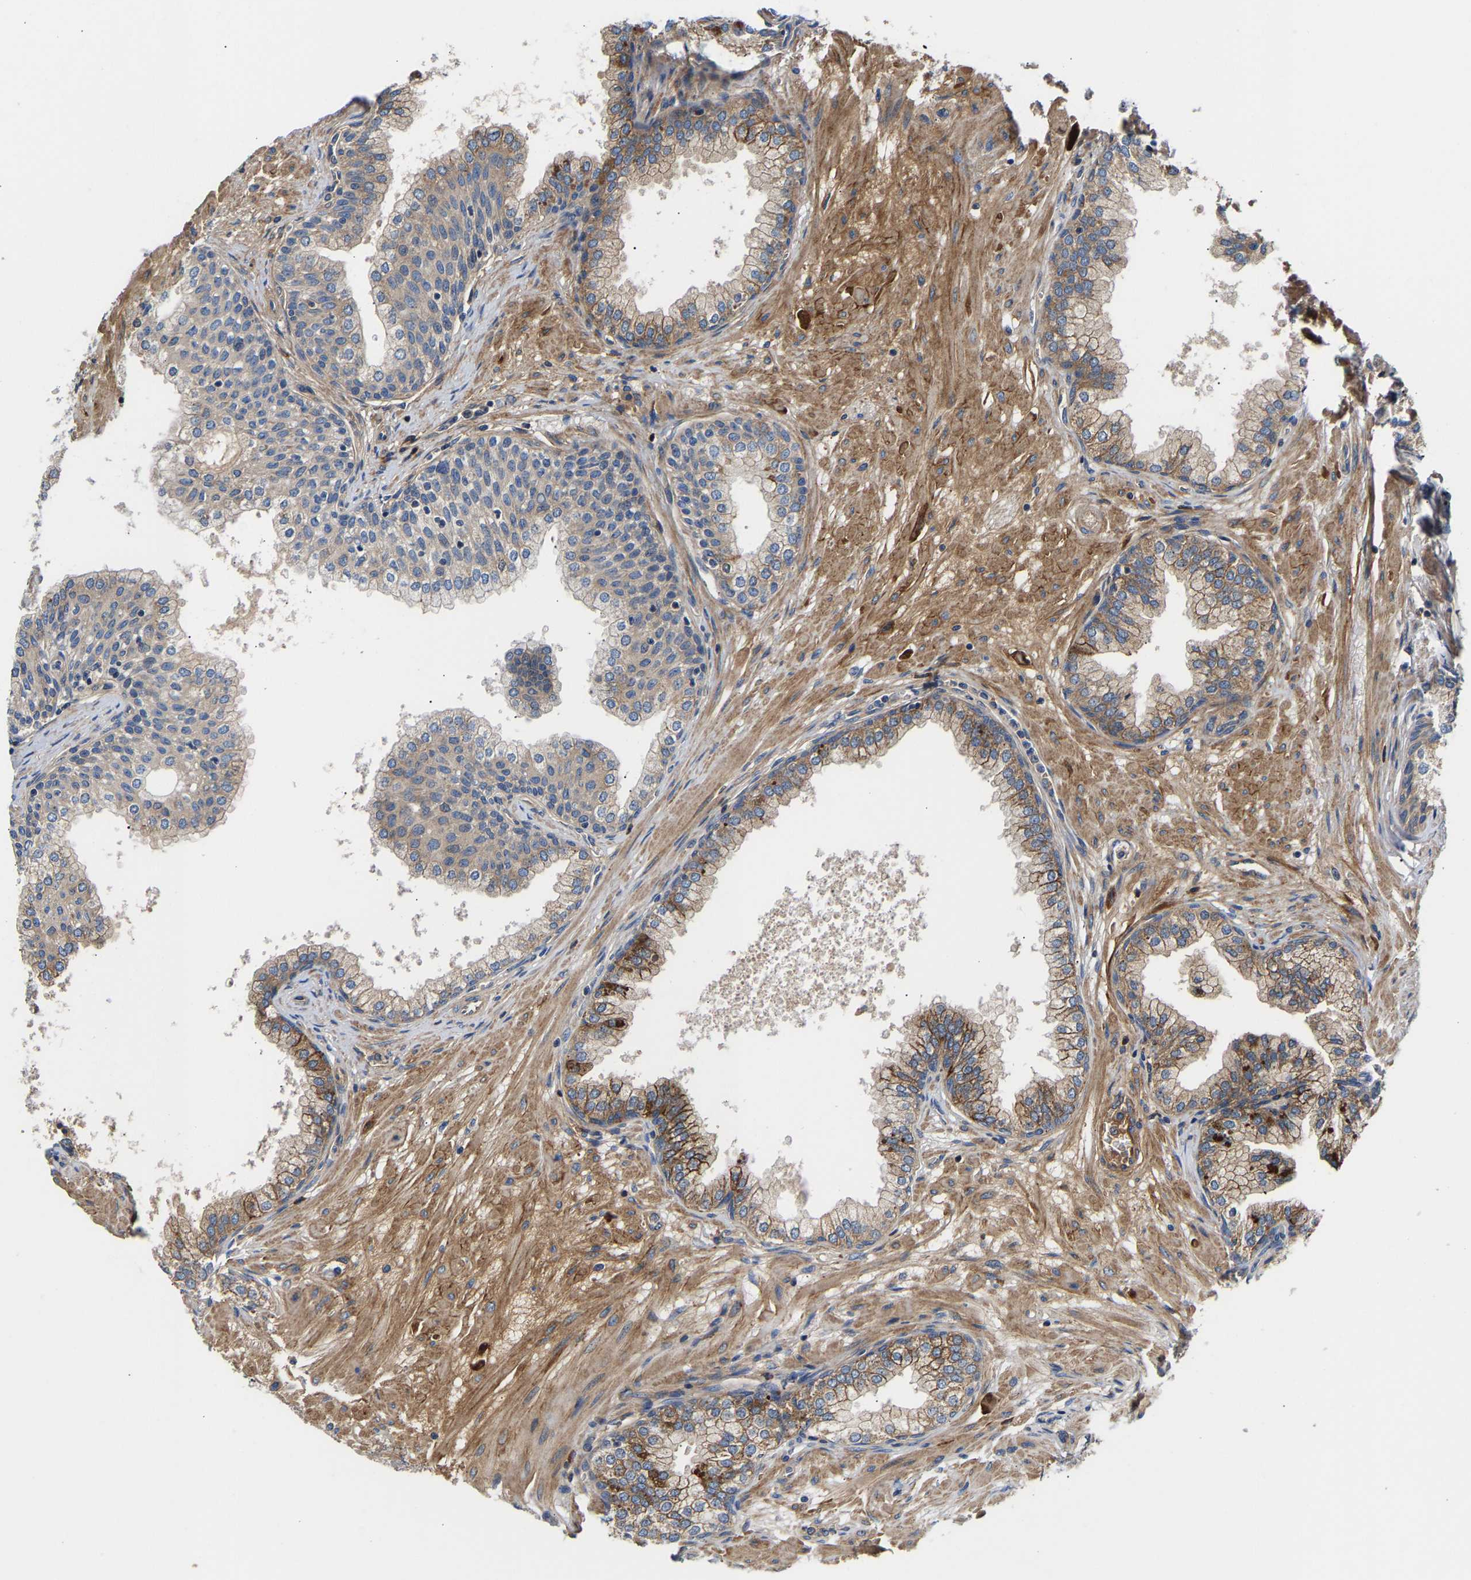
{"staining": {"intensity": "strong", "quantity": "25%-75%", "location": "cytoplasmic/membranous"}, "tissue": "prostate", "cell_type": "Glandular cells", "image_type": "normal", "snomed": [{"axis": "morphology", "description": "Normal tissue, NOS"}, {"axis": "morphology", "description": "Urothelial carcinoma, Low grade"}, {"axis": "topography", "description": "Urinary bladder"}, {"axis": "topography", "description": "Prostate"}], "caption": "This photomicrograph displays normal prostate stained with immunohistochemistry (IHC) to label a protein in brown. The cytoplasmic/membranous of glandular cells show strong positivity for the protein. Nuclei are counter-stained blue.", "gene": "AIMP2", "patient": {"sex": "male", "age": 60}}